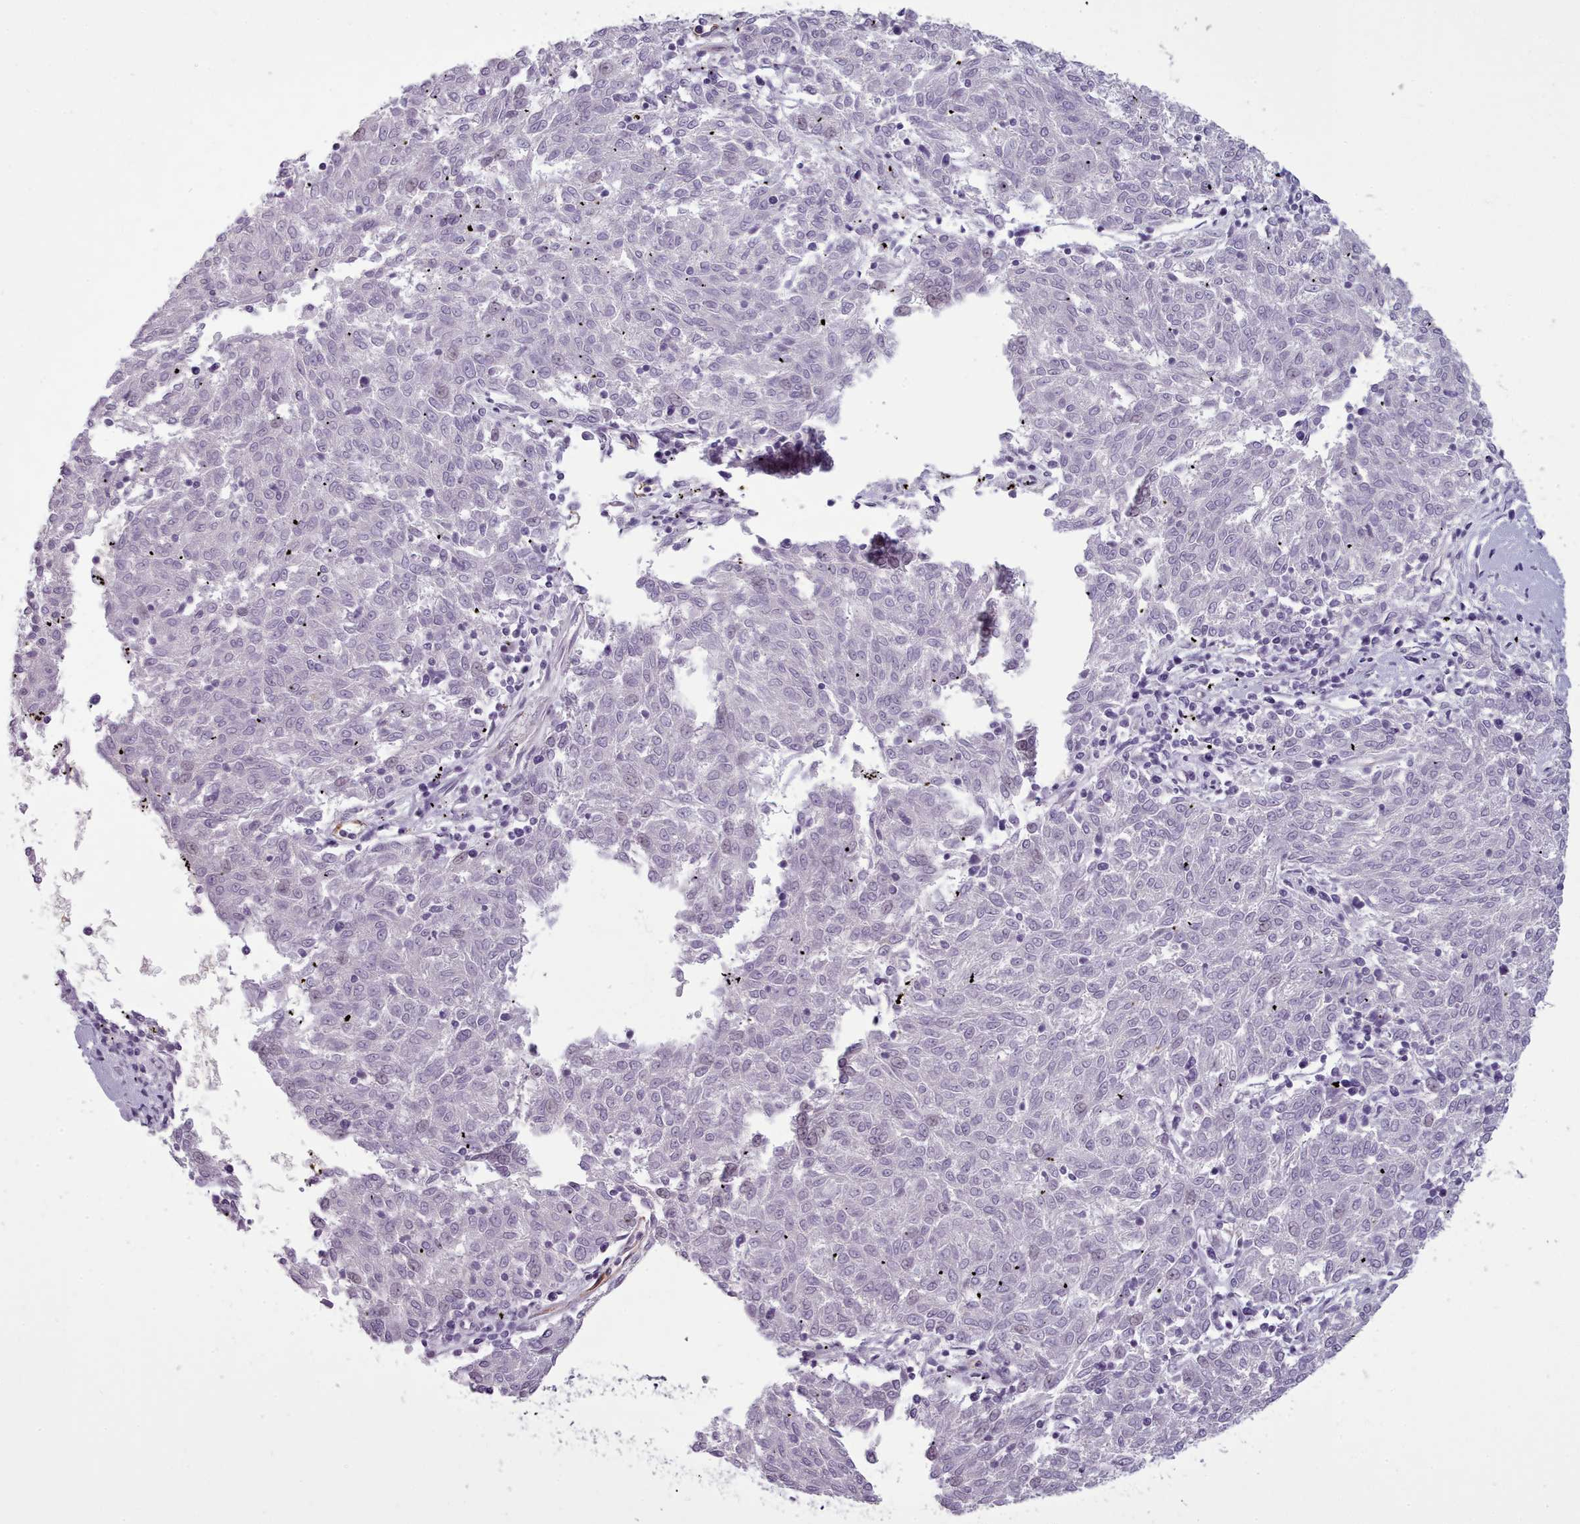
{"staining": {"intensity": "negative", "quantity": "none", "location": "none"}, "tissue": "melanoma", "cell_type": "Tumor cells", "image_type": "cancer", "snomed": [{"axis": "morphology", "description": "Malignant melanoma, NOS"}, {"axis": "topography", "description": "Skin"}], "caption": "DAB (3,3'-diaminobenzidine) immunohistochemical staining of melanoma demonstrates no significant expression in tumor cells.", "gene": "NDST2", "patient": {"sex": "female", "age": 72}}